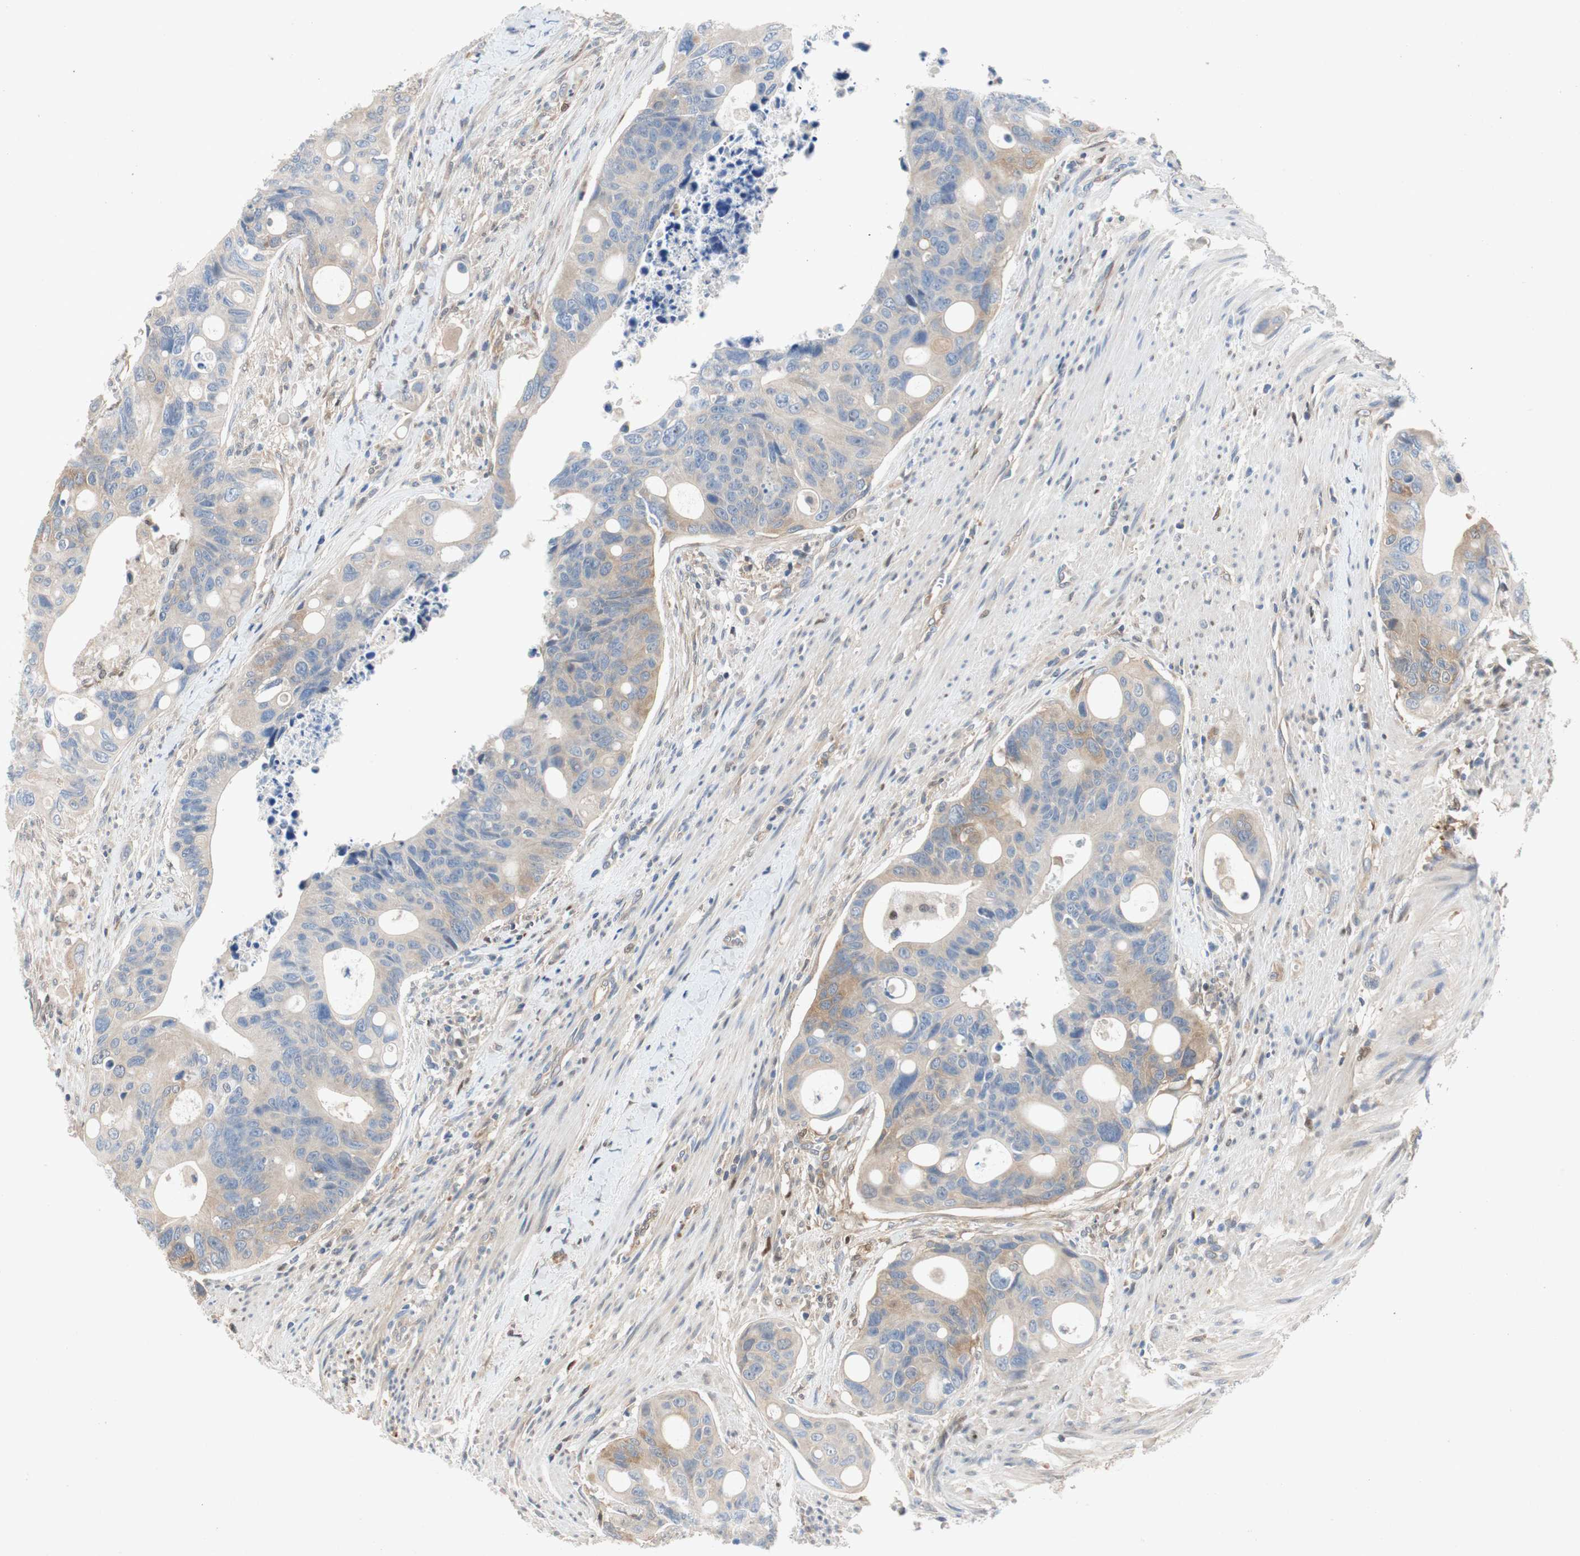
{"staining": {"intensity": "weak", "quantity": "<25%", "location": "cytoplasmic/membranous"}, "tissue": "colorectal cancer", "cell_type": "Tumor cells", "image_type": "cancer", "snomed": [{"axis": "morphology", "description": "Adenocarcinoma, NOS"}, {"axis": "topography", "description": "Colon"}], "caption": "The photomicrograph shows no significant positivity in tumor cells of colorectal cancer (adenocarcinoma).", "gene": "RELB", "patient": {"sex": "female", "age": 57}}